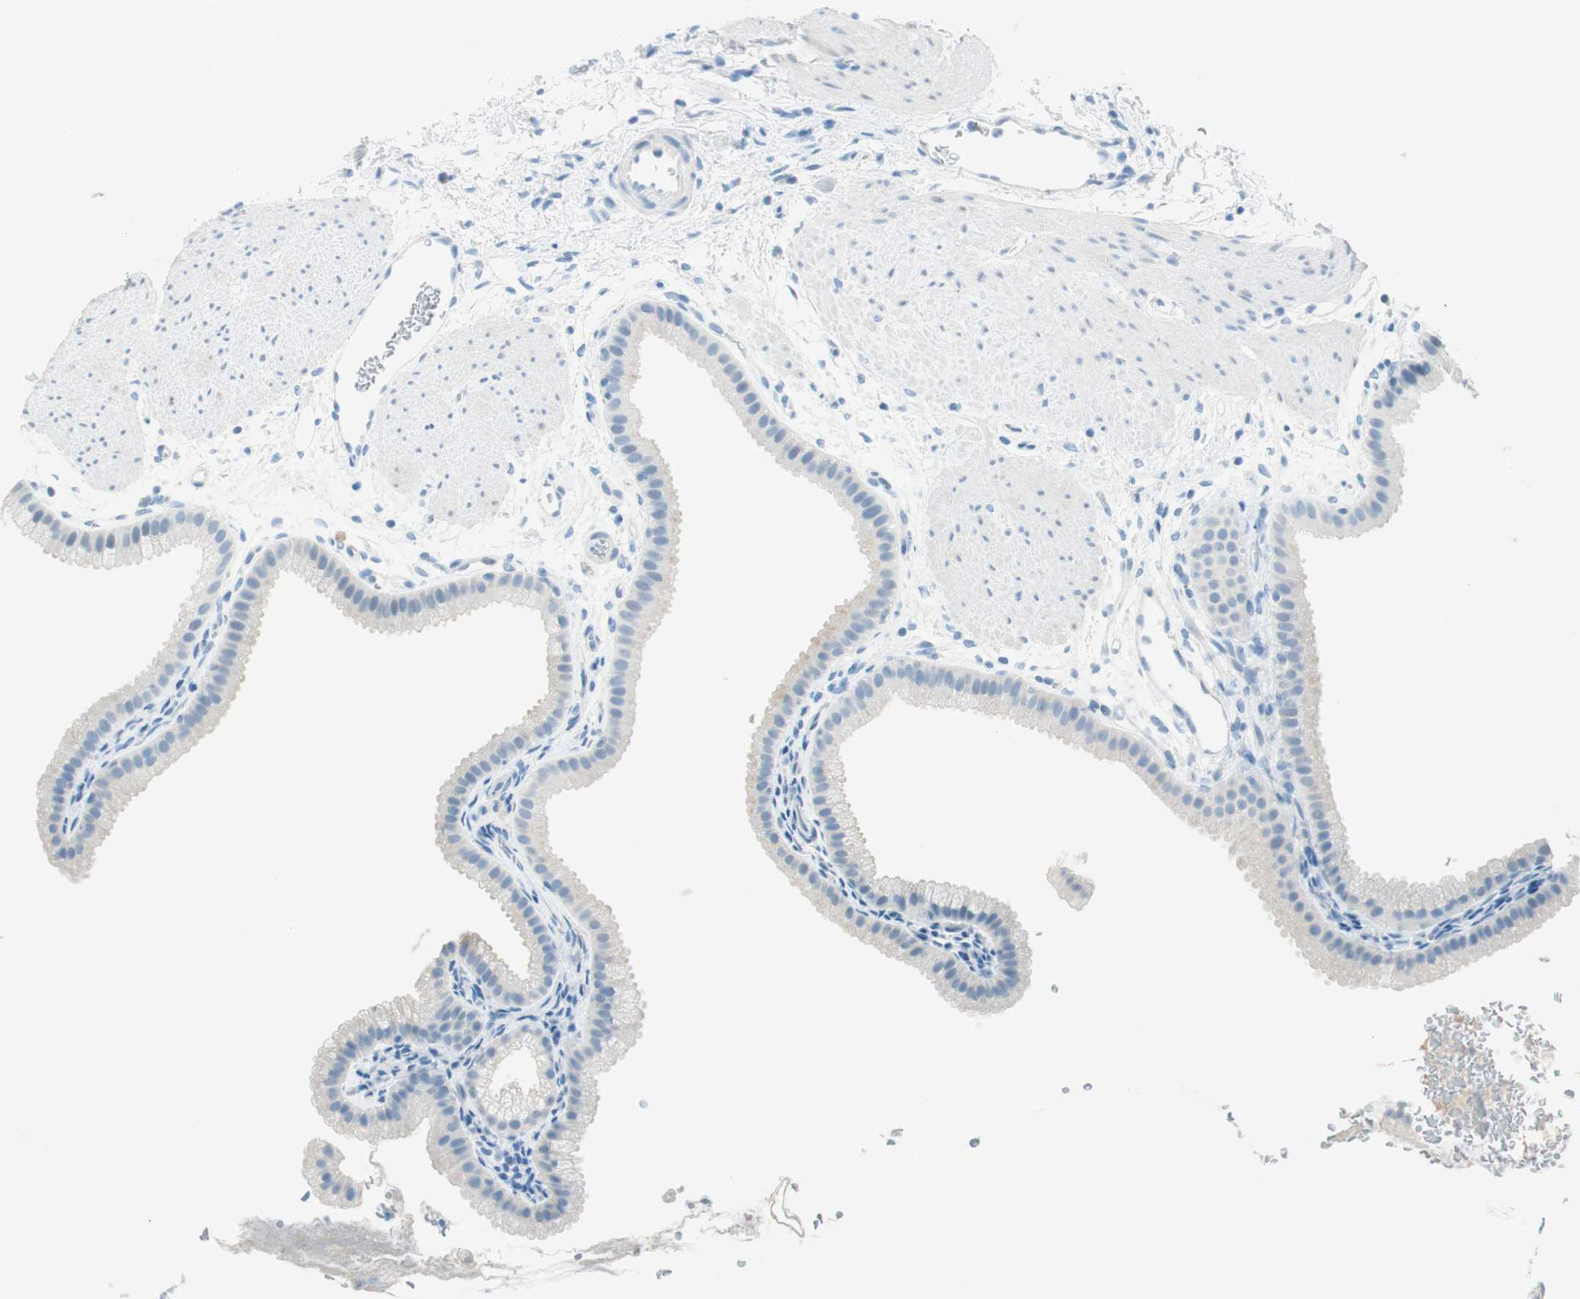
{"staining": {"intensity": "negative", "quantity": "none", "location": "none"}, "tissue": "gallbladder", "cell_type": "Glandular cells", "image_type": "normal", "snomed": [{"axis": "morphology", "description": "Normal tissue, NOS"}, {"axis": "topography", "description": "Gallbladder"}], "caption": "Immunohistochemistry (IHC) histopathology image of normal gallbladder: gallbladder stained with DAB displays no significant protein positivity in glandular cells.", "gene": "TNFRSF13C", "patient": {"sex": "female", "age": 64}}